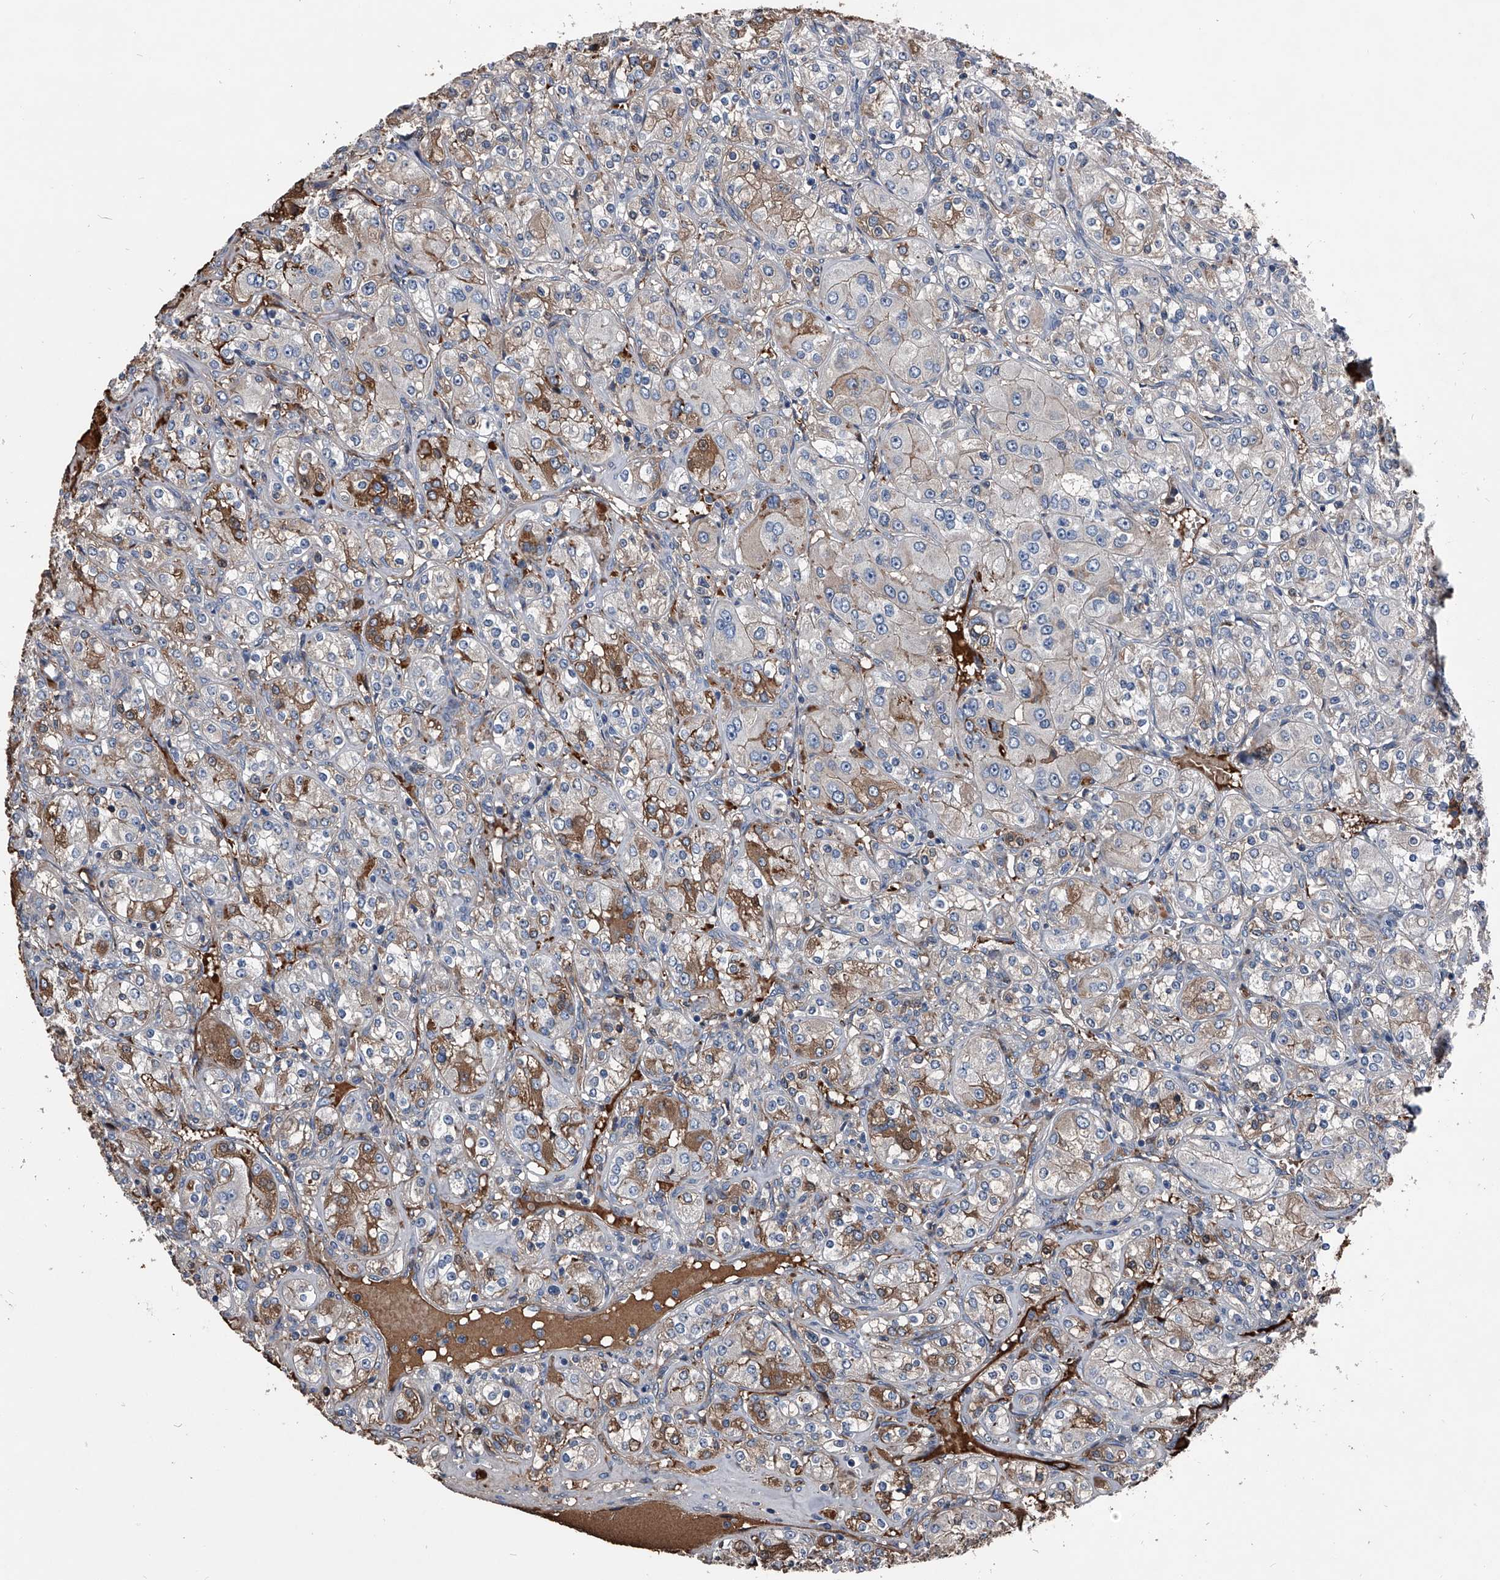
{"staining": {"intensity": "moderate", "quantity": "<25%", "location": "cytoplasmic/membranous"}, "tissue": "renal cancer", "cell_type": "Tumor cells", "image_type": "cancer", "snomed": [{"axis": "morphology", "description": "Adenocarcinoma, NOS"}, {"axis": "topography", "description": "Kidney"}], "caption": "Immunohistochemistry photomicrograph of neoplastic tissue: renal adenocarcinoma stained using IHC shows low levels of moderate protein expression localized specifically in the cytoplasmic/membranous of tumor cells, appearing as a cytoplasmic/membranous brown color.", "gene": "KIF13A", "patient": {"sex": "male", "age": 77}}